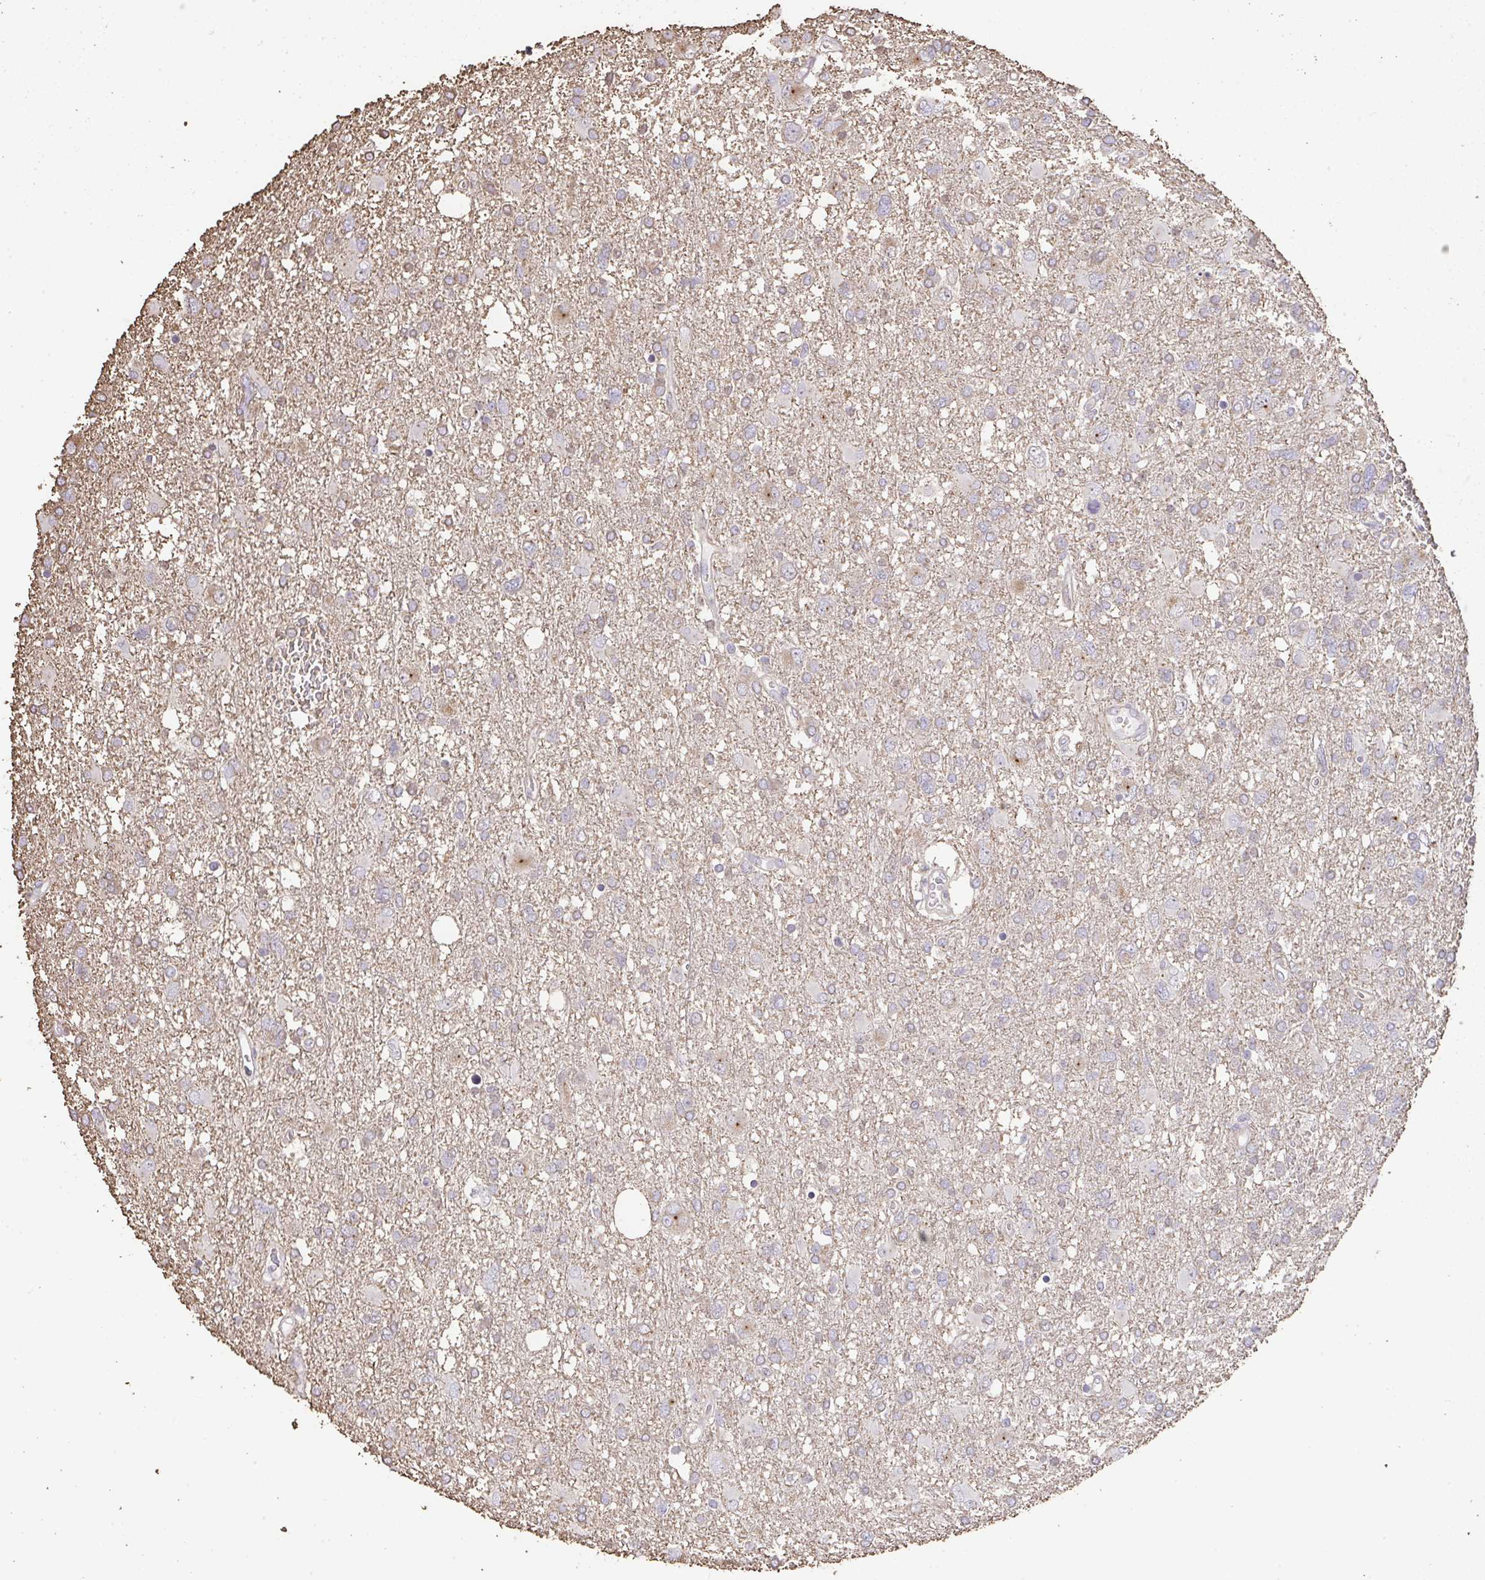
{"staining": {"intensity": "negative", "quantity": "none", "location": "none"}, "tissue": "glioma", "cell_type": "Tumor cells", "image_type": "cancer", "snomed": [{"axis": "morphology", "description": "Glioma, malignant, High grade"}, {"axis": "topography", "description": "Brain"}], "caption": "Immunohistochemistry (IHC) of malignant high-grade glioma demonstrates no positivity in tumor cells.", "gene": "RUNDC3B", "patient": {"sex": "male", "age": 61}}